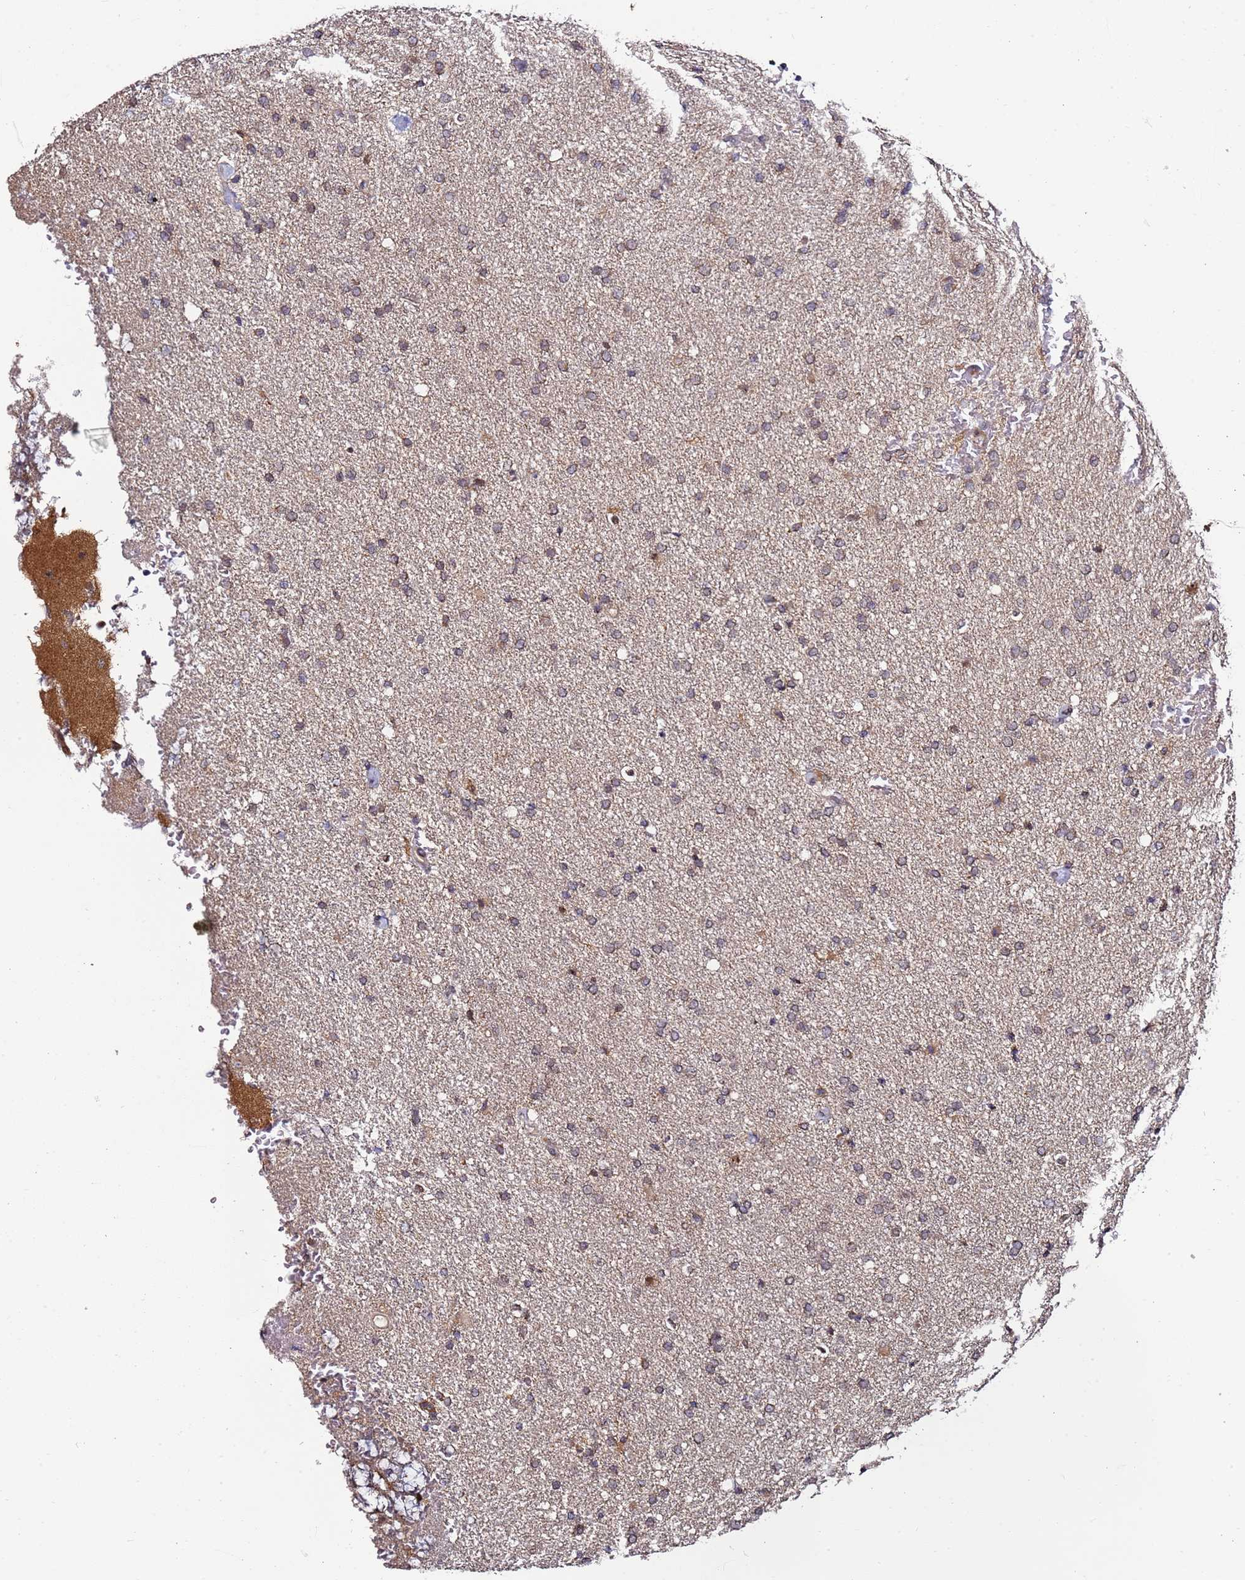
{"staining": {"intensity": "weak", "quantity": "25%-75%", "location": "cytoplasmic/membranous"}, "tissue": "glioma", "cell_type": "Tumor cells", "image_type": "cancer", "snomed": [{"axis": "morphology", "description": "Glioma, malignant, High grade"}, {"axis": "topography", "description": "Brain"}], "caption": "The image reveals a brown stain indicating the presence of a protein in the cytoplasmic/membranous of tumor cells in glioma. (Brightfield microscopy of DAB IHC at high magnification).", "gene": "TP53AIP1", "patient": {"sex": "male", "age": 72}}